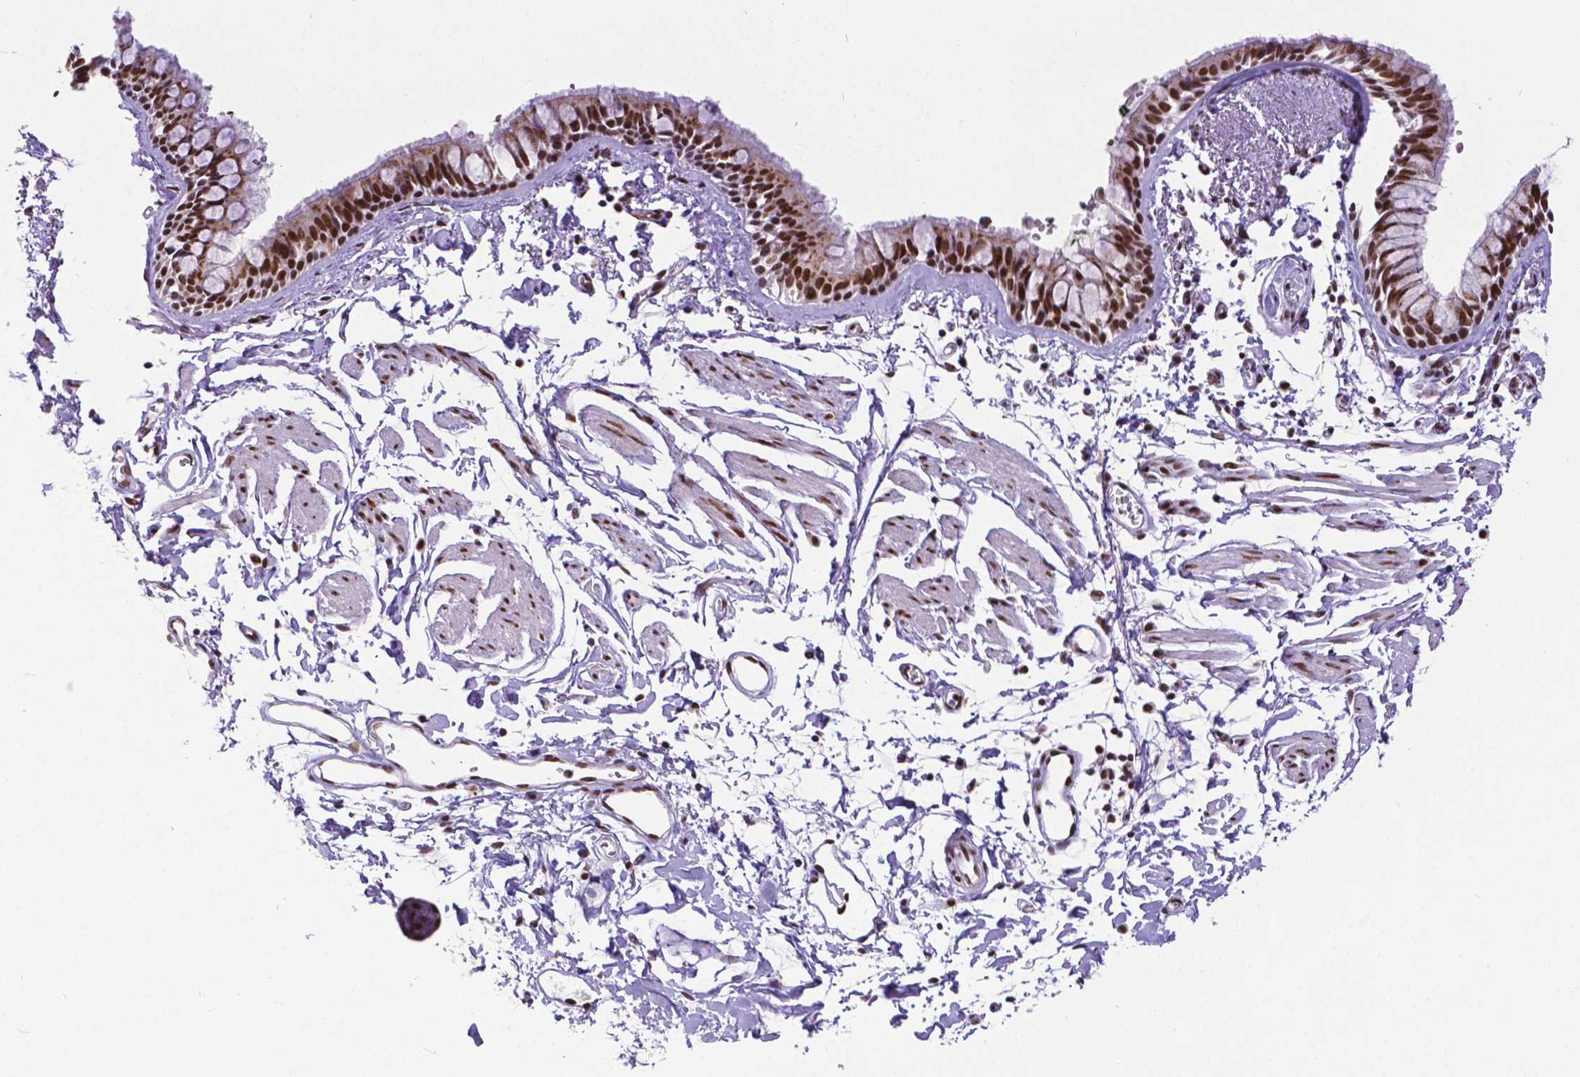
{"staining": {"intensity": "strong", "quantity": ">75%", "location": "nuclear"}, "tissue": "bronchus", "cell_type": "Respiratory epithelial cells", "image_type": "normal", "snomed": [{"axis": "morphology", "description": "Normal tissue, NOS"}, {"axis": "topography", "description": "Cartilage tissue"}, {"axis": "topography", "description": "Bronchus"}], "caption": "Unremarkable bronchus reveals strong nuclear positivity in approximately >75% of respiratory epithelial cells.", "gene": "ATRX", "patient": {"sex": "female", "age": 59}}